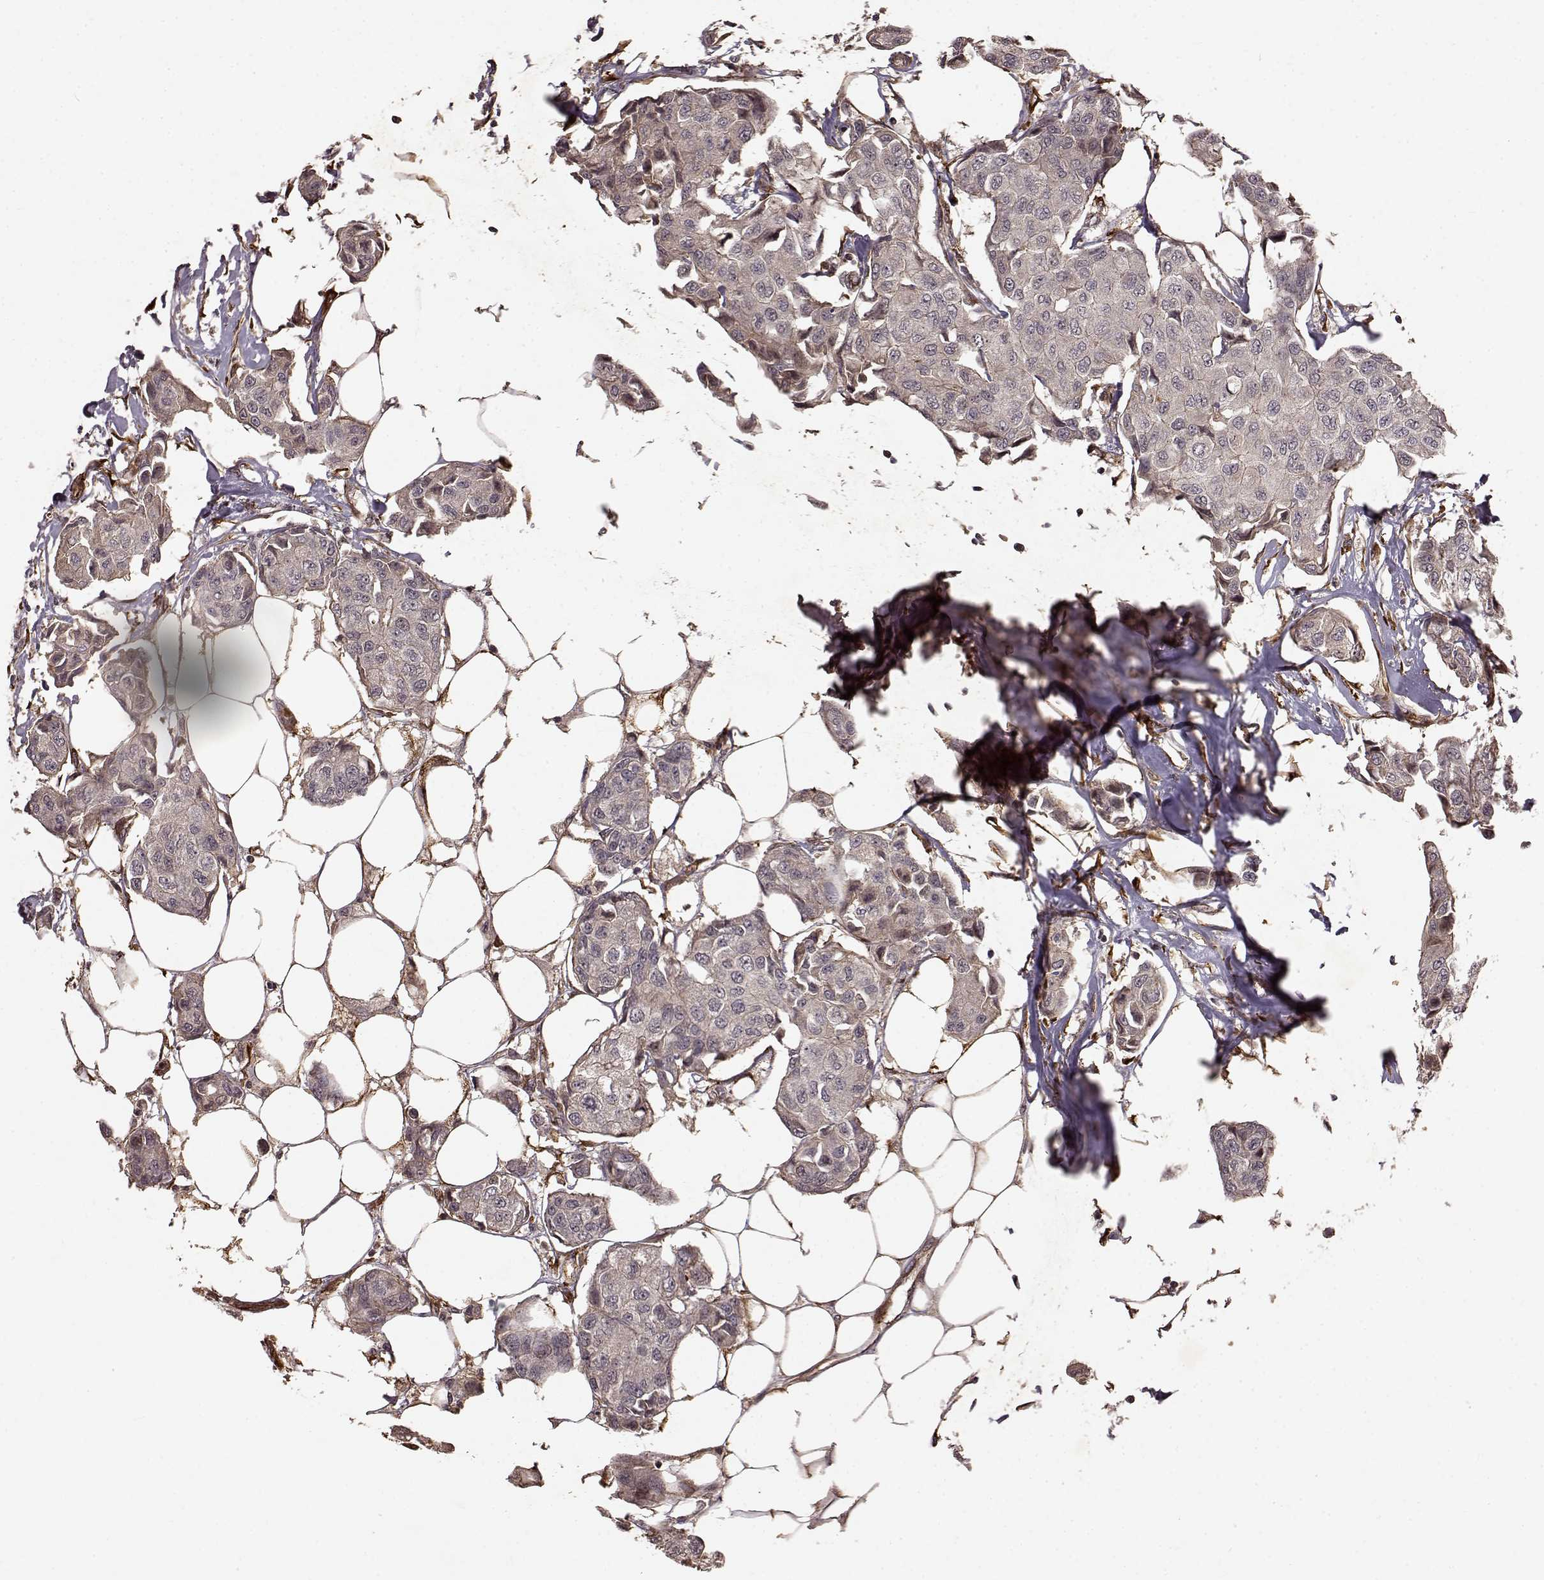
{"staining": {"intensity": "weak", "quantity": "<25%", "location": "cytoplasmic/membranous"}, "tissue": "breast cancer", "cell_type": "Tumor cells", "image_type": "cancer", "snomed": [{"axis": "morphology", "description": "Duct carcinoma"}, {"axis": "topography", "description": "Breast"}, {"axis": "topography", "description": "Lymph node"}], "caption": "Image shows no protein staining in tumor cells of breast cancer tissue.", "gene": "FSTL1", "patient": {"sex": "female", "age": 80}}